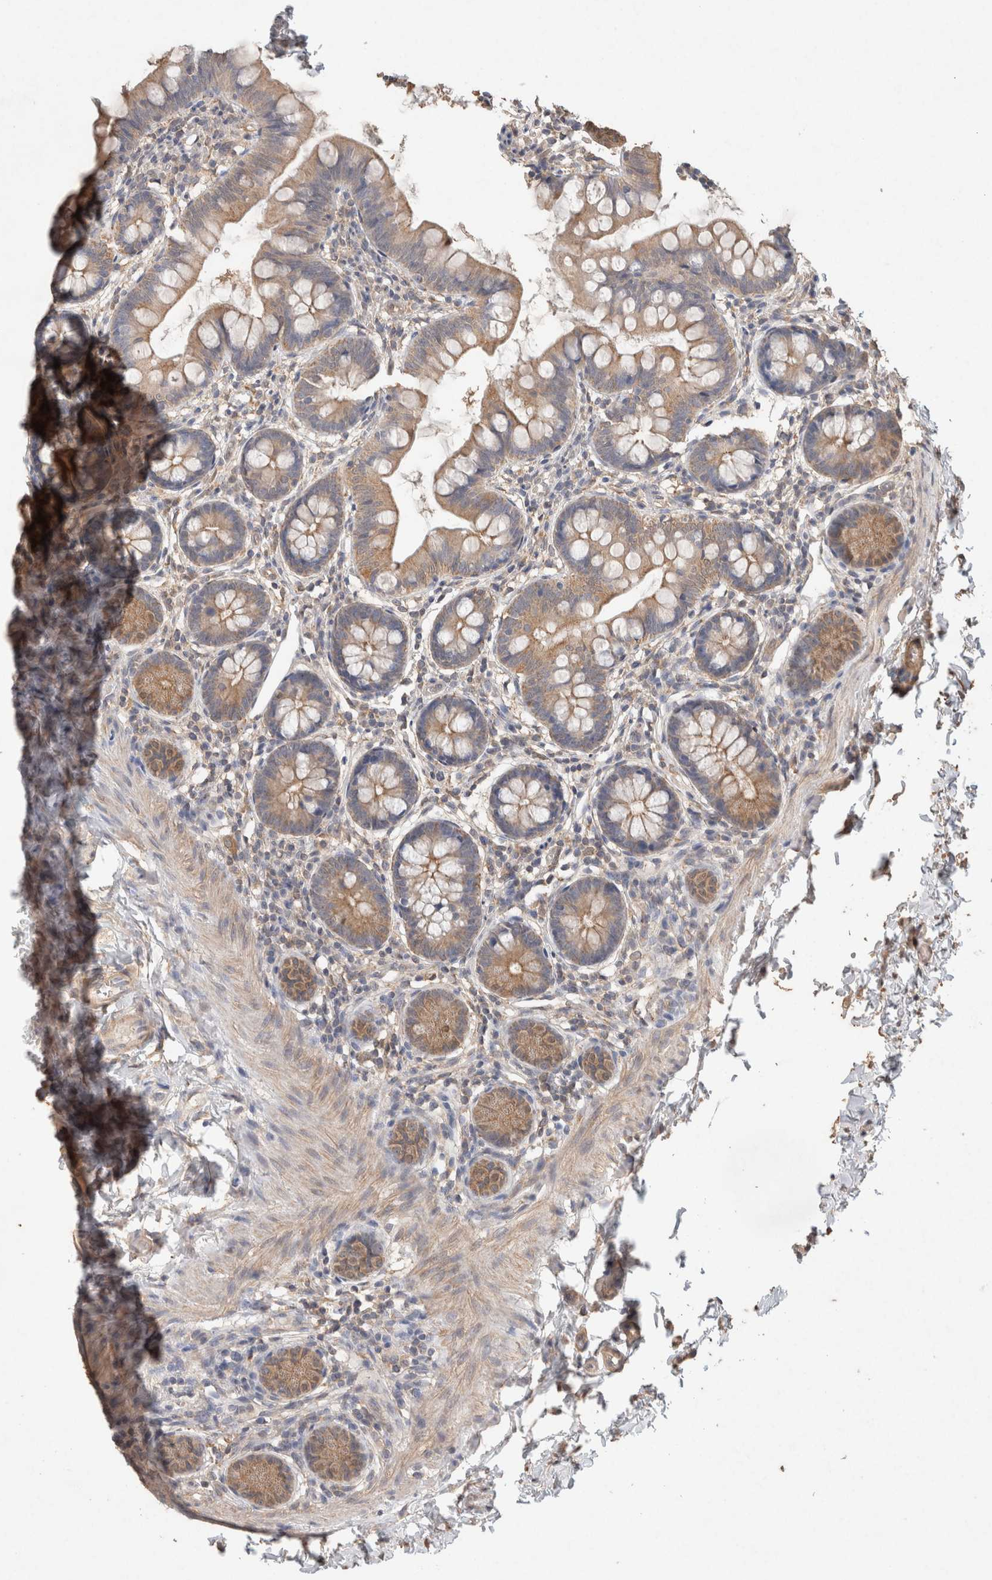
{"staining": {"intensity": "moderate", "quantity": ">75%", "location": "cytoplasmic/membranous"}, "tissue": "small intestine", "cell_type": "Glandular cells", "image_type": "normal", "snomed": [{"axis": "morphology", "description": "Normal tissue, NOS"}, {"axis": "topography", "description": "Small intestine"}], "caption": "Immunohistochemical staining of benign small intestine shows medium levels of moderate cytoplasmic/membranous expression in about >75% of glandular cells.", "gene": "RAB14", "patient": {"sex": "male", "age": 7}}